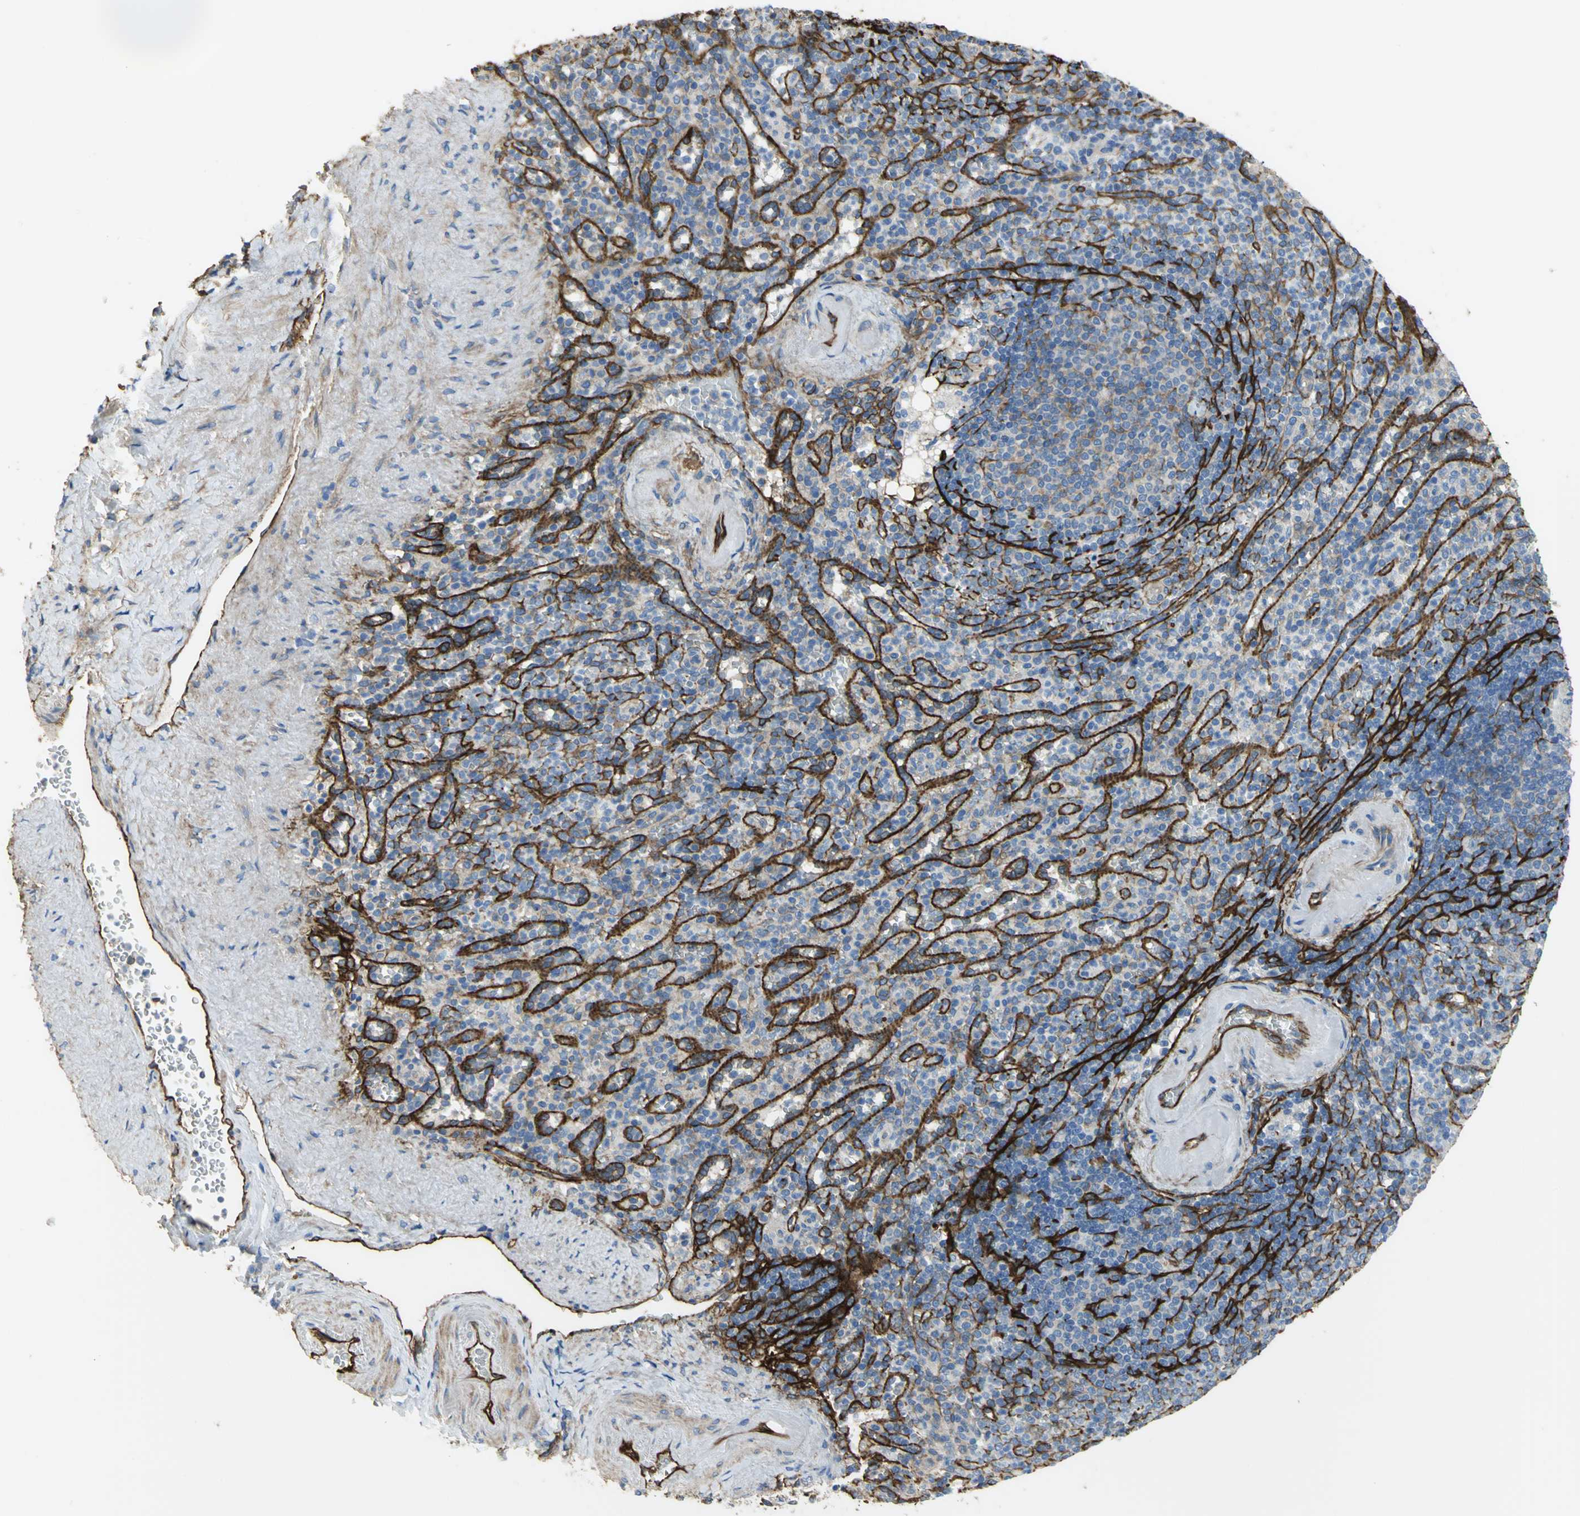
{"staining": {"intensity": "negative", "quantity": "none", "location": "none"}, "tissue": "spleen", "cell_type": "Cells in red pulp", "image_type": "normal", "snomed": [{"axis": "morphology", "description": "Normal tissue, NOS"}, {"axis": "topography", "description": "Spleen"}], "caption": "This is an immunohistochemistry histopathology image of unremarkable human spleen. There is no staining in cells in red pulp.", "gene": "FLNB", "patient": {"sex": "female", "age": 74}}